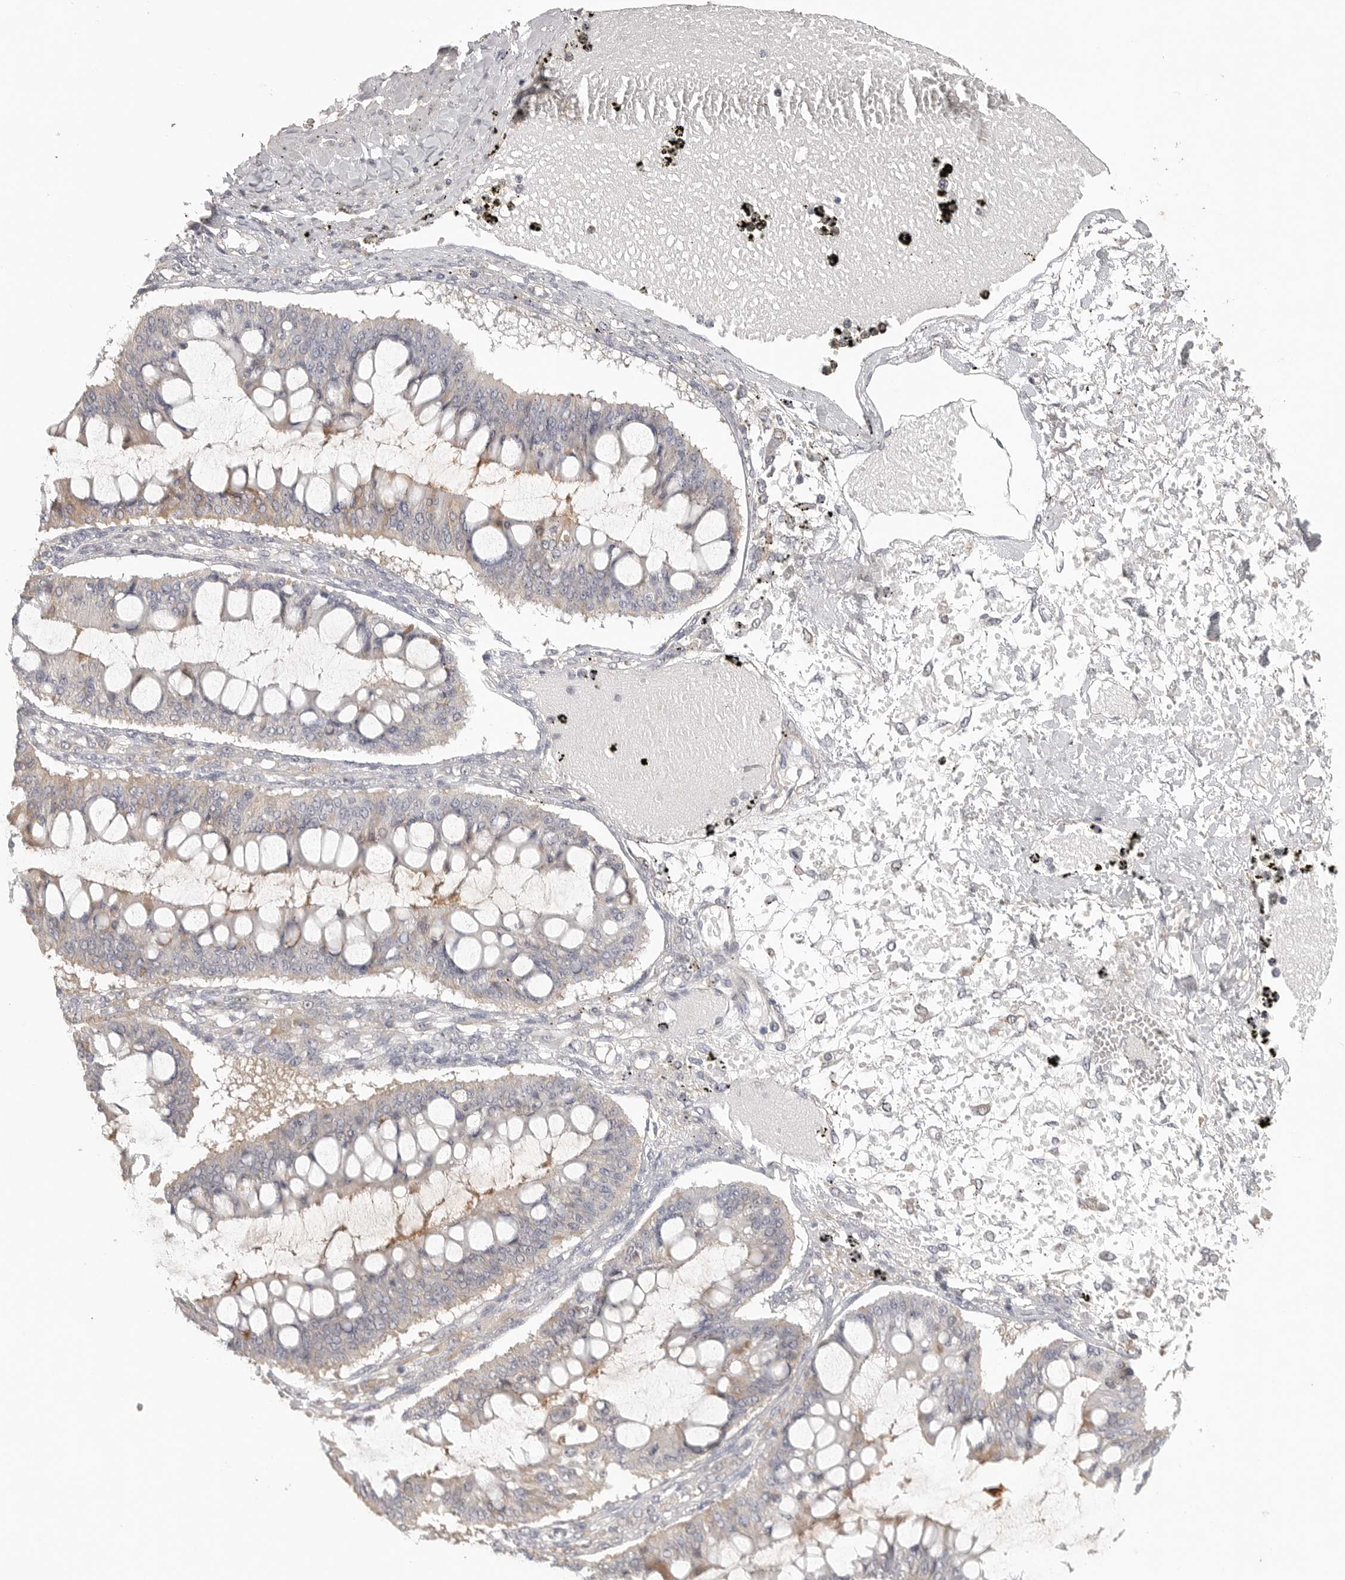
{"staining": {"intensity": "negative", "quantity": "none", "location": "none"}, "tissue": "ovarian cancer", "cell_type": "Tumor cells", "image_type": "cancer", "snomed": [{"axis": "morphology", "description": "Cystadenocarcinoma, mucinous, NOS"}, {"axis": "topography", "description": "Ovary"}], "caption": "Image shows no protein positivity in tumor cells of mucinous cystadenocarcinoma (ovarian) tissue.", "gene": "HDAC6", "patient": {"sex": "female", "age": 73}}